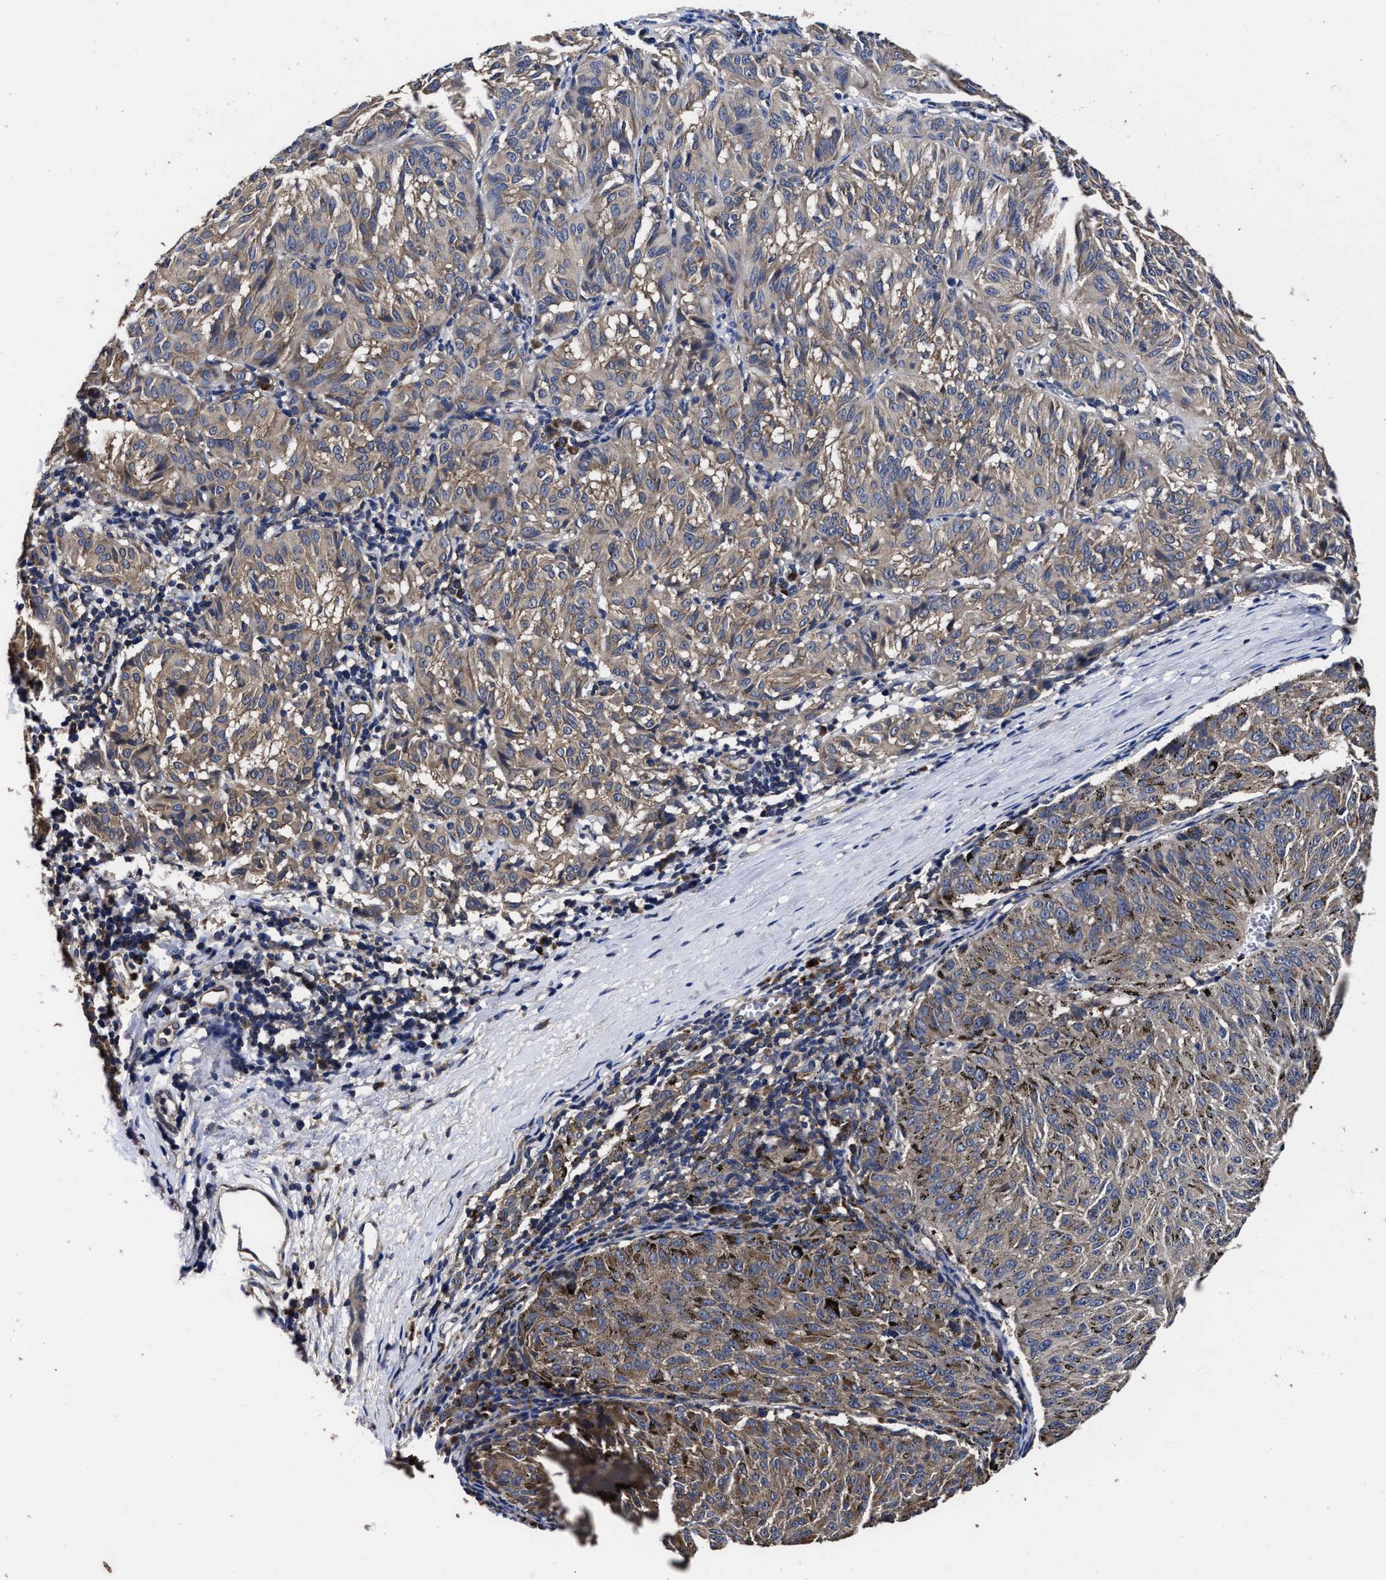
{"staining": {"intensity": "weak", "quantity": "25%-75%", "location": "cytoplasmic/membranous"}, "tissue": "melanoma", "cell_type": "Tumor cells", "image_type": "cancer", "snomed": [{"axis": "morphology", "description": "Malignant melanoma, NOS"}, {"axis": "topography", "description": "Skin"}], "caption": "There is low levels of weak cytoplasmic/membranous staining in tumor cells of melanoma, as demonstrated by immunohistochemical staining (brown color).", "gene": "AVEN", "patient": {"sex": "female", "age": 72}}